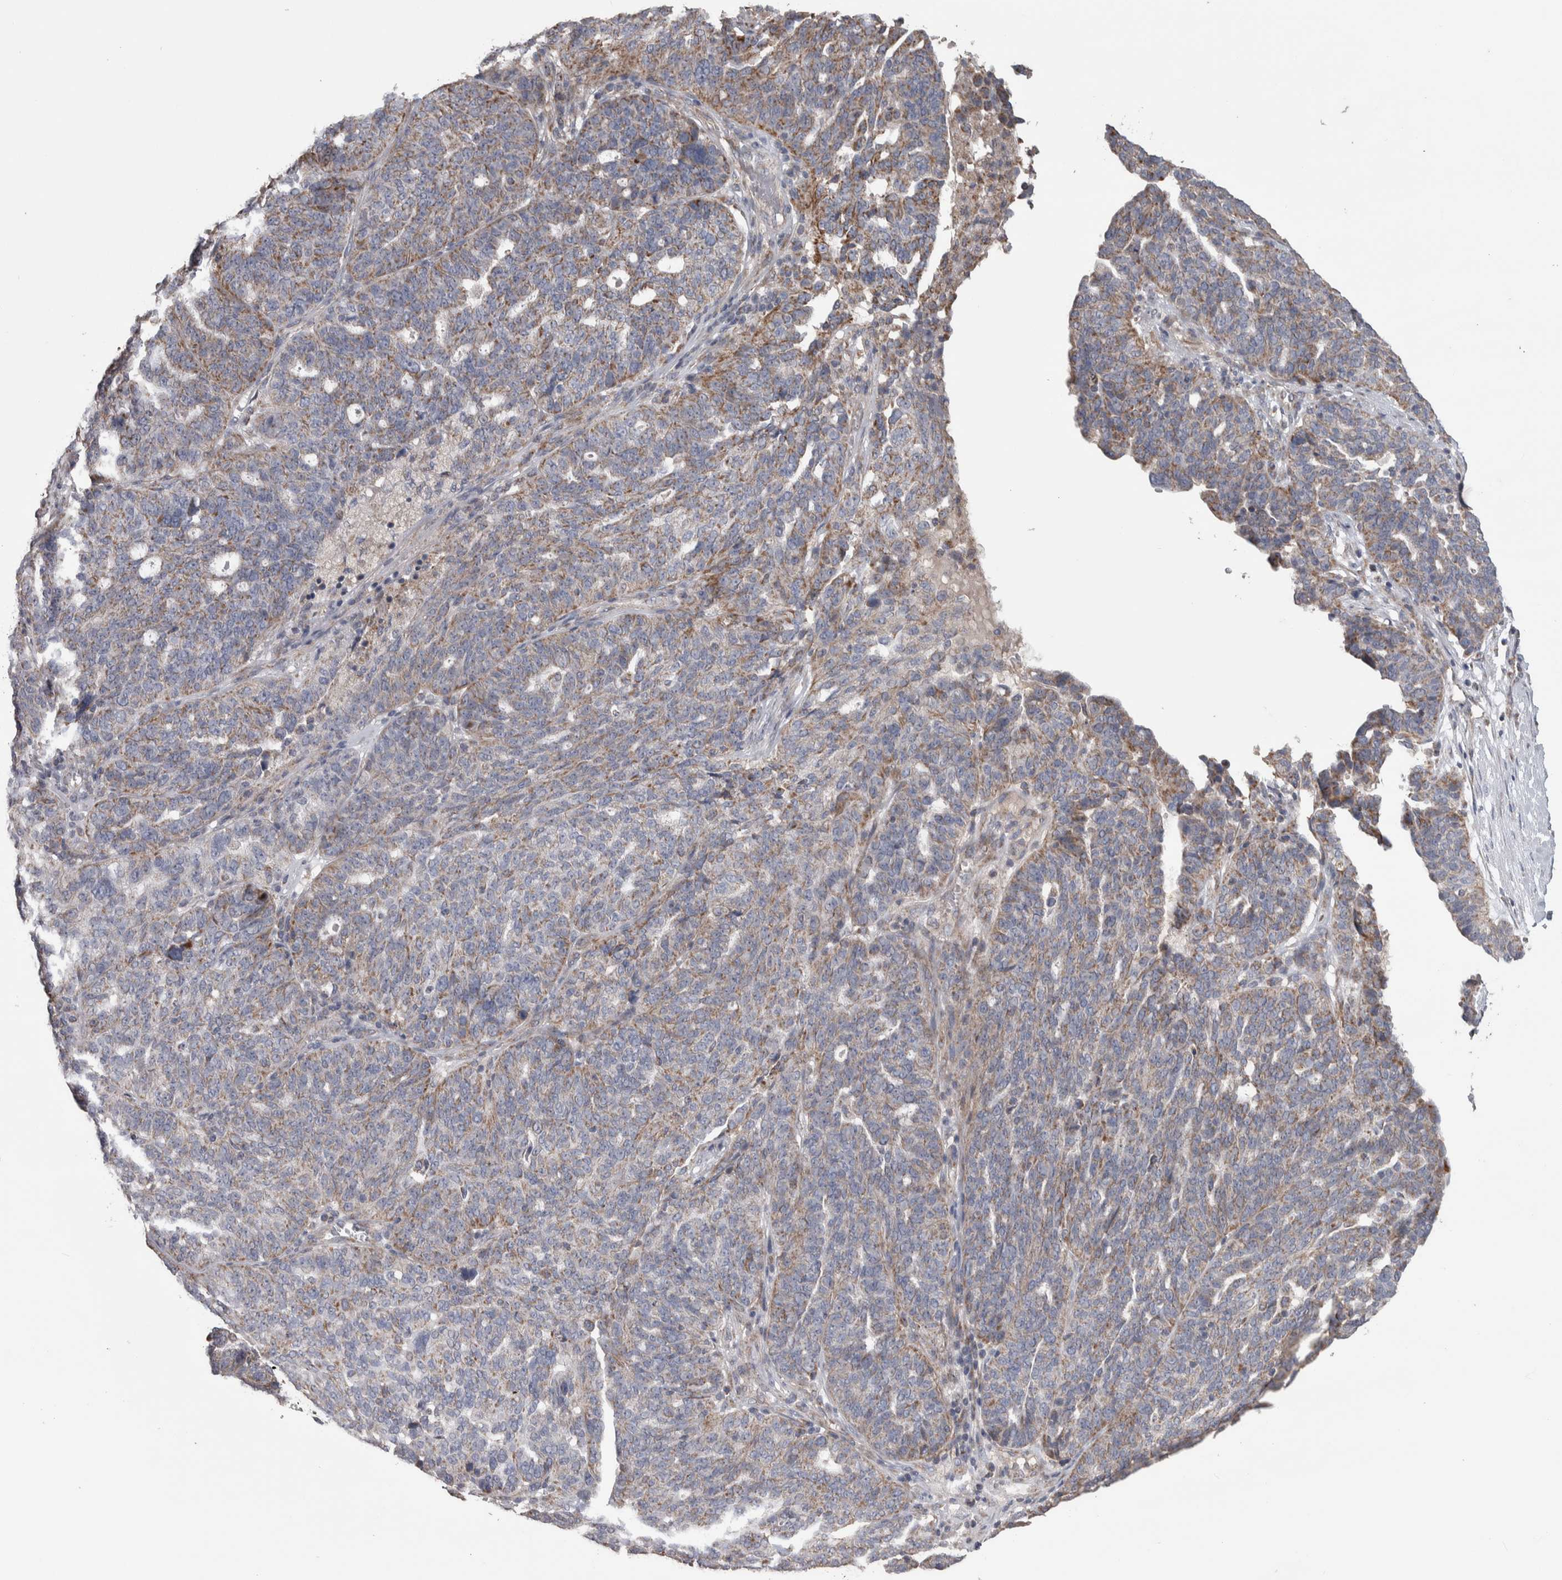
{"staining": {"intensity": "weak", "quantity": "25%-75%", "location": "cytoplasmic/membranous"}, "tissue": "ovarian cancer", "cell_type": "Tumor cells", "image_type": "cancer", "snomed": [{"axis": "morphology", "description": "Cystadenocarcinoma, serous, NOS"}, {"axis": "topography", "description": "Ovary"}], "caption": "Serous cystadenocarcinoma (ovarian) tissue displays weak cytoplasmic/membranous staining in approximately 25%-75% of tumor cells", "gene": "SCO1", "patient": {"sex": "female", "age": 59}}